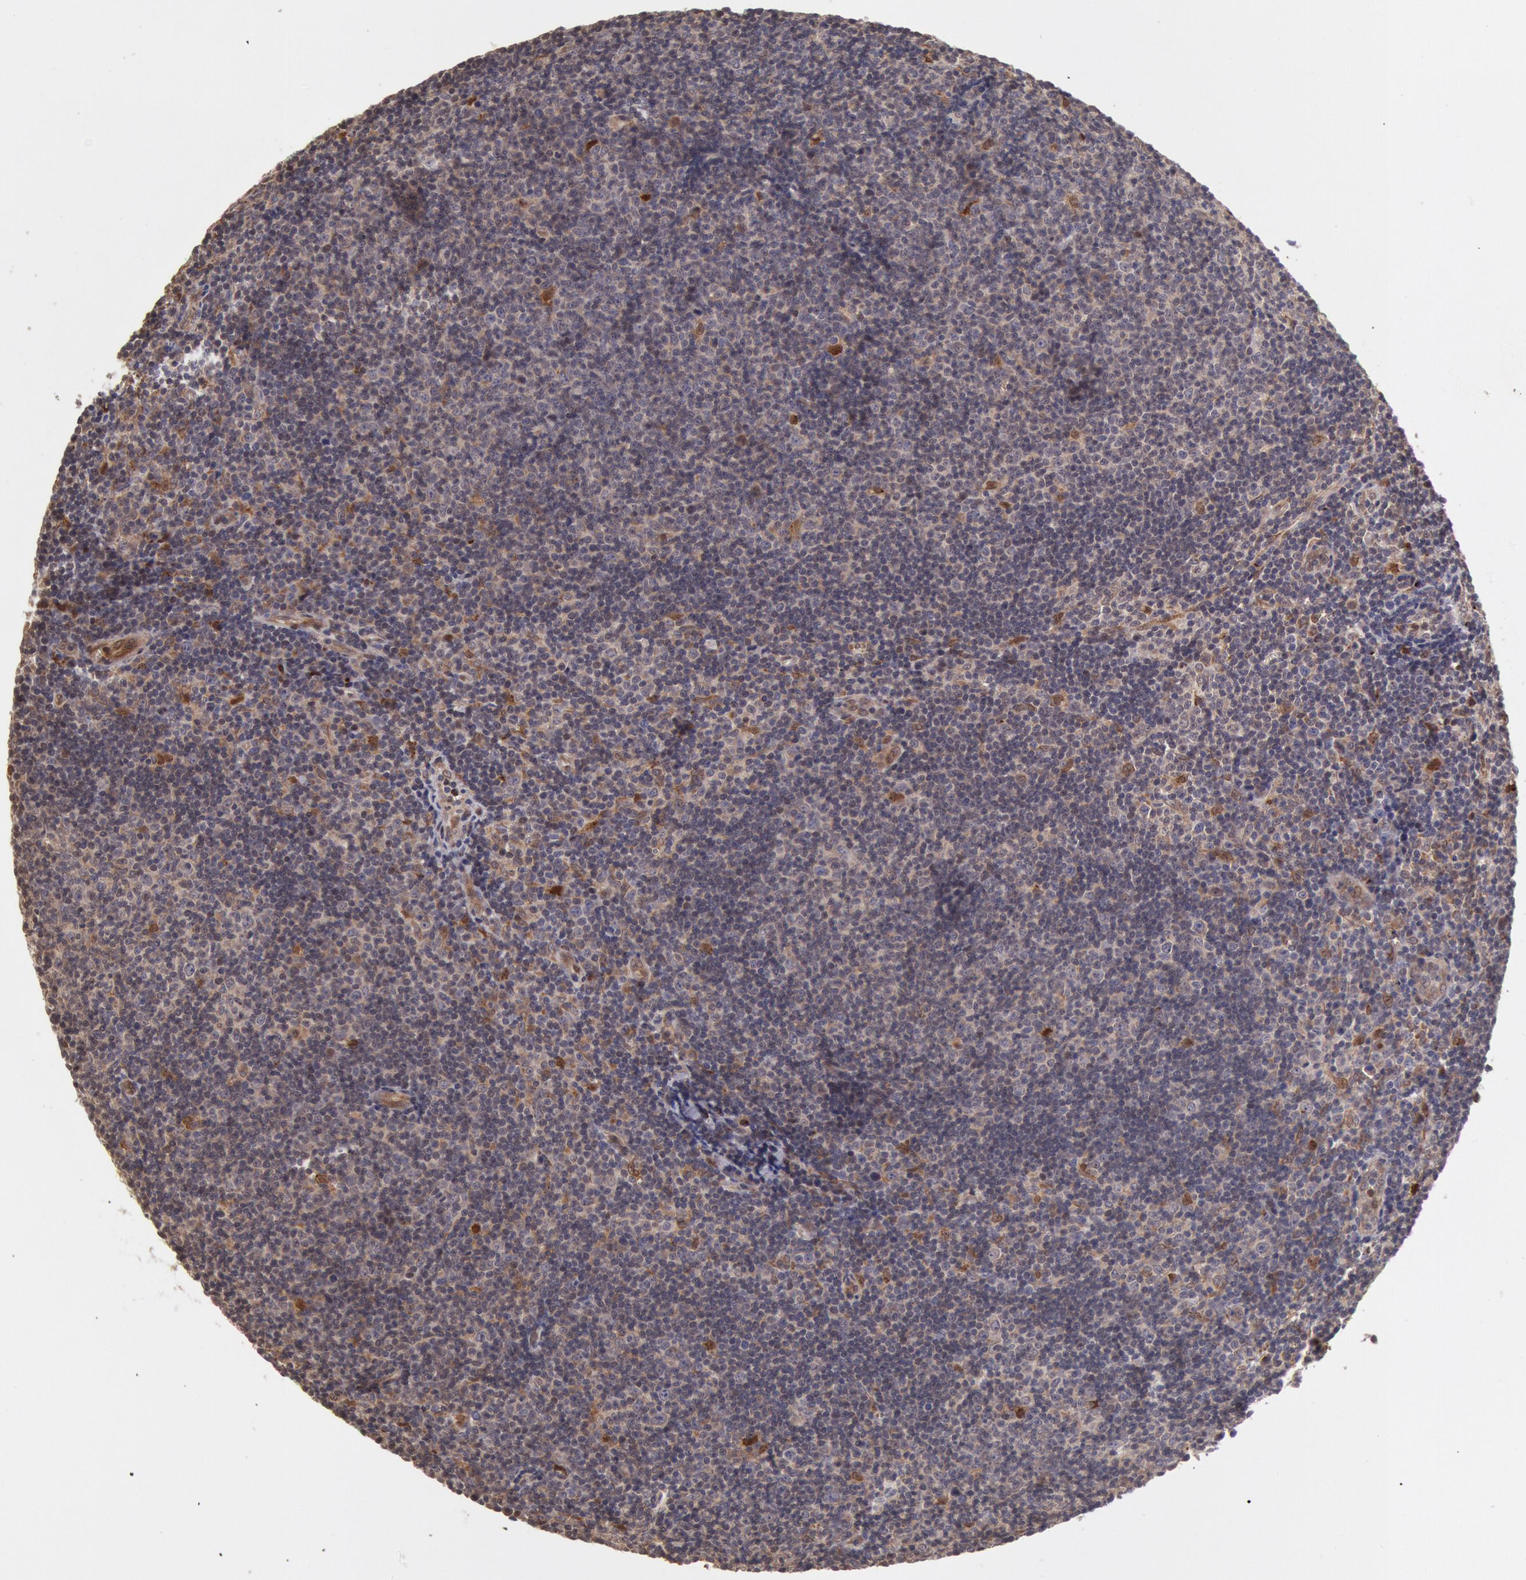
{"staining": {"intensity": "moderate", "quantity": ">75%", "location": "cytoplasmic/membranous,nuclear"}, "tissue": "lymphoma", "cell_type": "Tumor cells", "image_type": "cancer", "snomed": [{"axis": "morphology", "description": "Malignant lymphoma, non-Hodgkin's type, Low grade"}, {"axis": "topography", "description": "Lymph node"}], "caption": "IHC image of human low-grade malignant lymphoma, non-Hodgkin's type stained for a protein (brown), which shows medium levels of moderate cytoplasmic/membranous and nuclear staining in about >75% of tumor cells.", "gene": "COMT", "patient": {"sex": "male", "age": 49}}